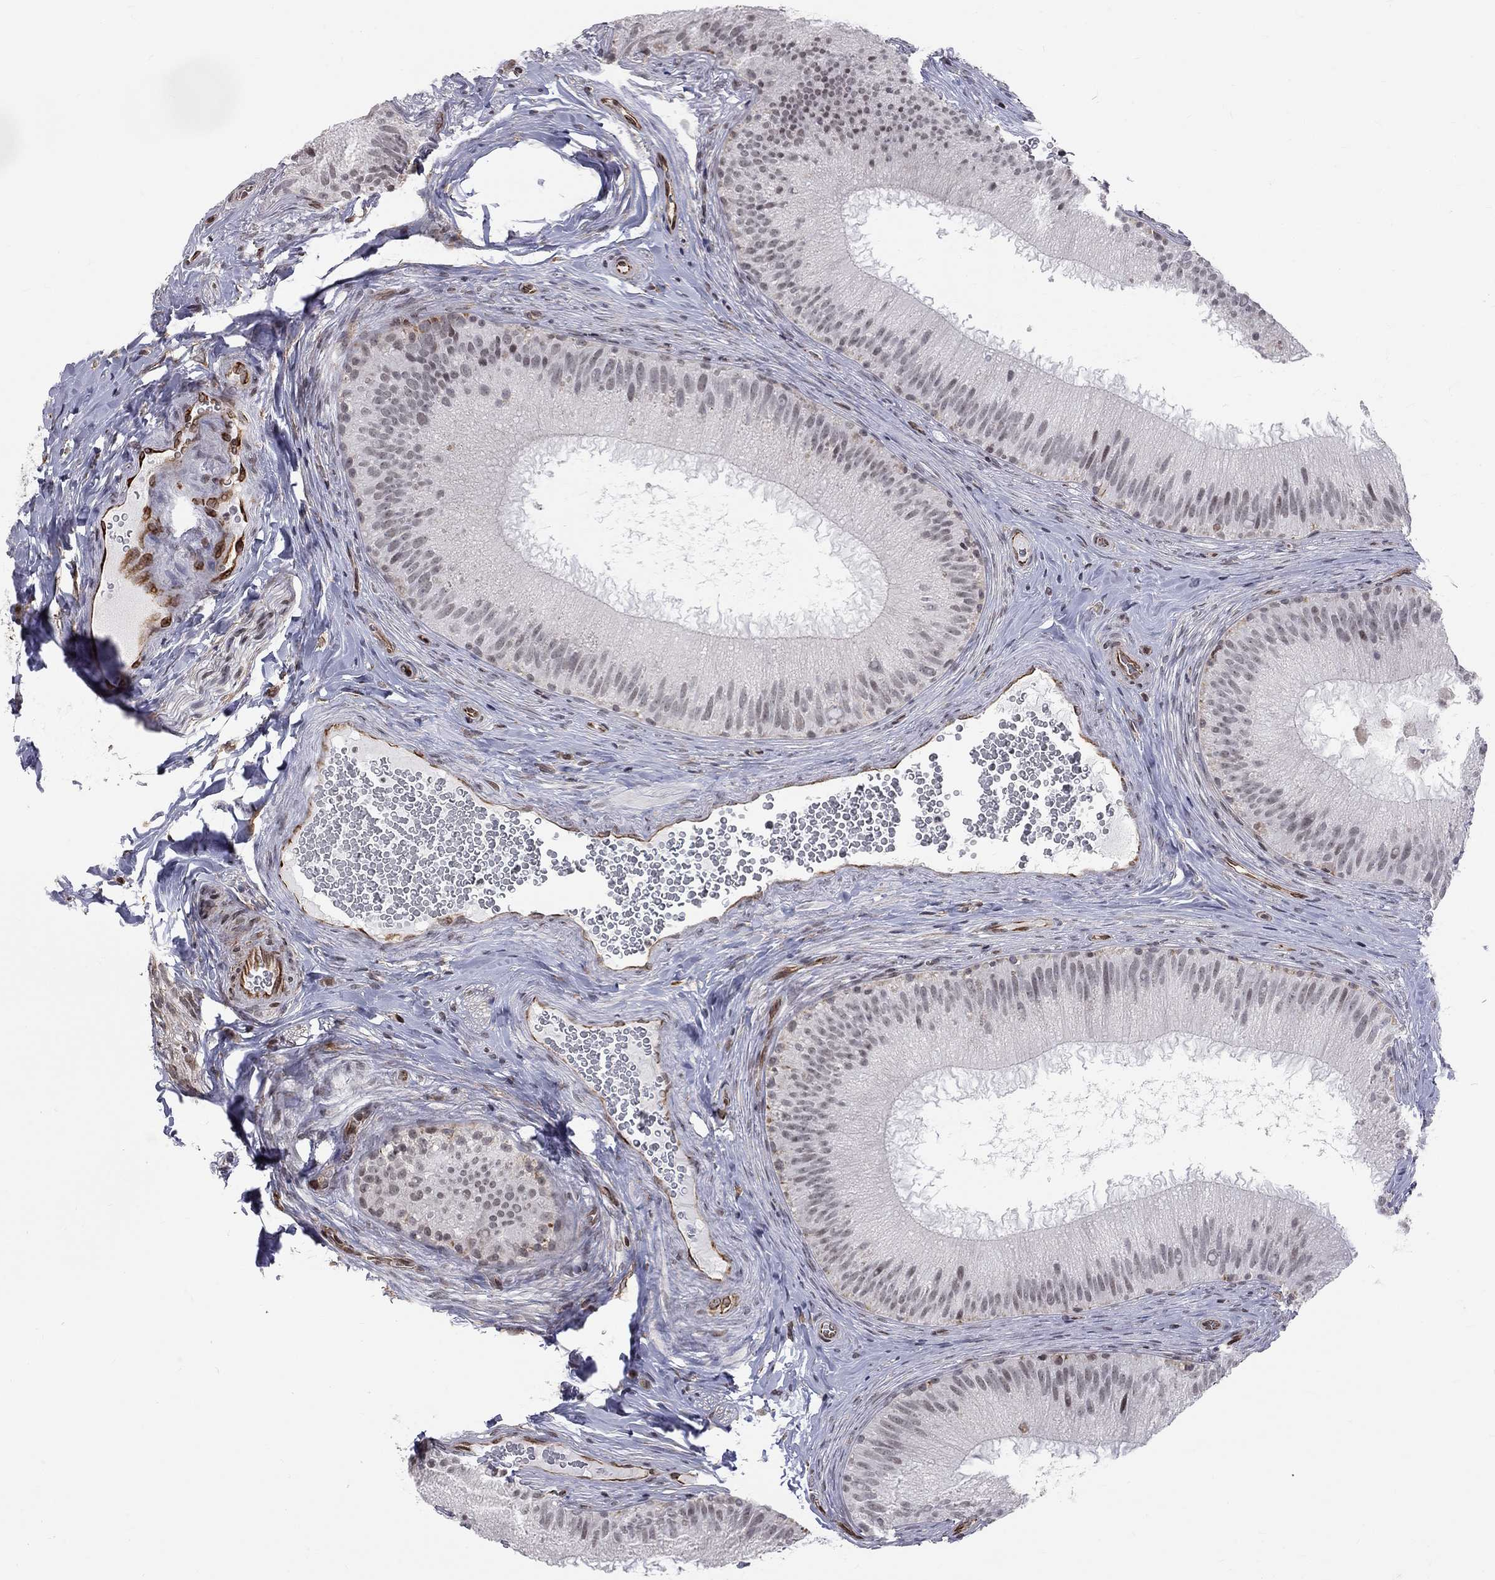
{"staining": {"intensity": "negative", "quantity": "none", "location": "none"}, "tissue": "epididymis", "cell_type": "Glandular cells", "image_type": "normal", "snomed": [{"axis": "morphology", "description": "Normal tissue, NOS"}, {"axis": "topography", "description": "Epididymis"}], "caption": "This is a photomicrograph of IHC staining of normal epididymis, which shows no positivity in glandular cells. Nuclei are stained in blue.", "gene": "MTNR1B", "patient": {"sex": "male", "age": 32}}